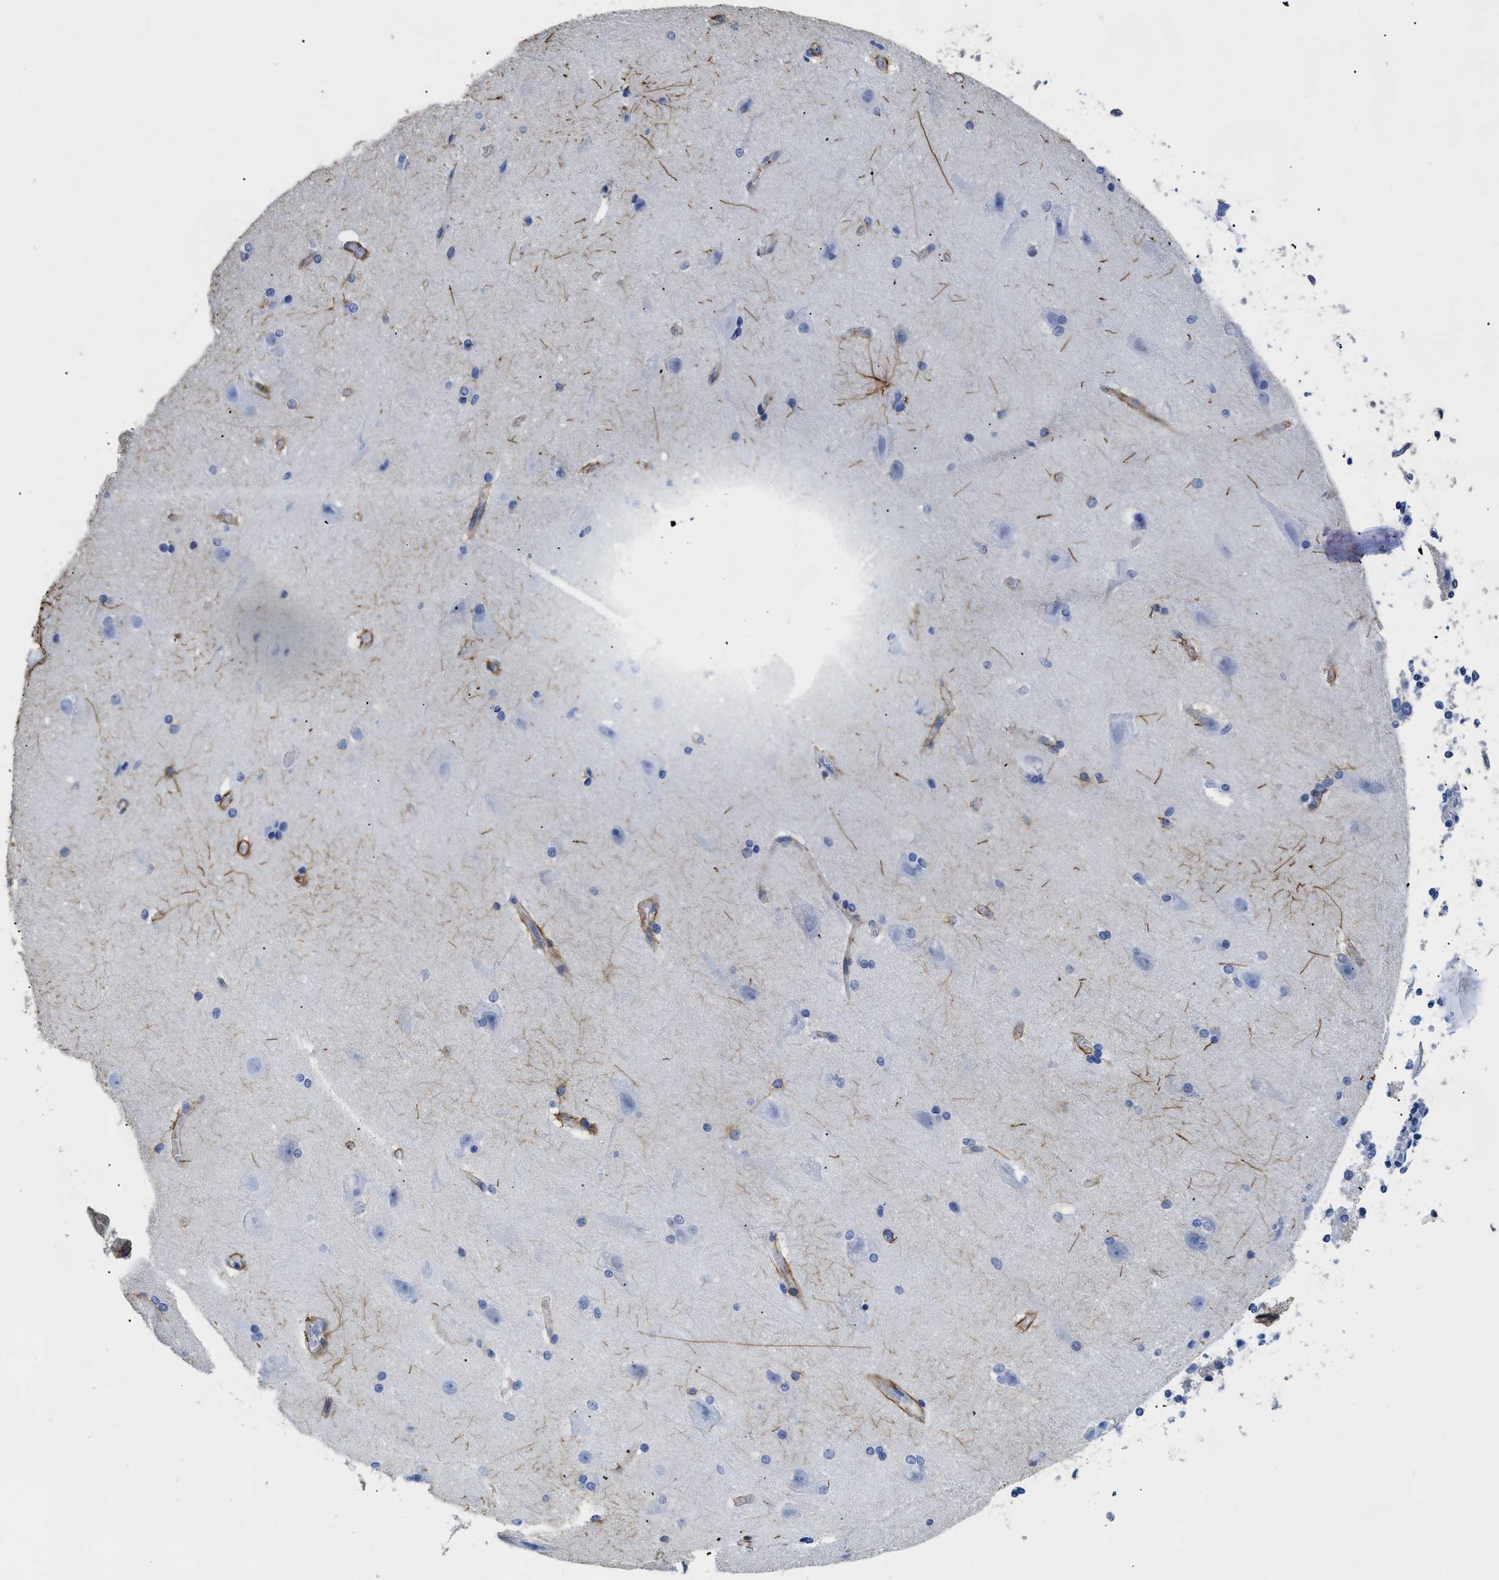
{"staining": {"intensity": "negative", "quantity": "none", "location": "none"}, "tissue": "cerebral cortex", "cell_type": "Endothelial cells", "image_type": "normal", "snomed": [{"axis": "morphology", "description": "Normal tissue, NOS"}, {"axis": "topography", "description": "Cerebral cortex"}, {"axis": "topography", "description": "Hippocampus"}], "caption": "Human cerebral cortex stained for a protein using IHC demonstrates no staining in endothelial cells.", "gene": "DLC1", "patient": {"sex": "female", "age": 19}}